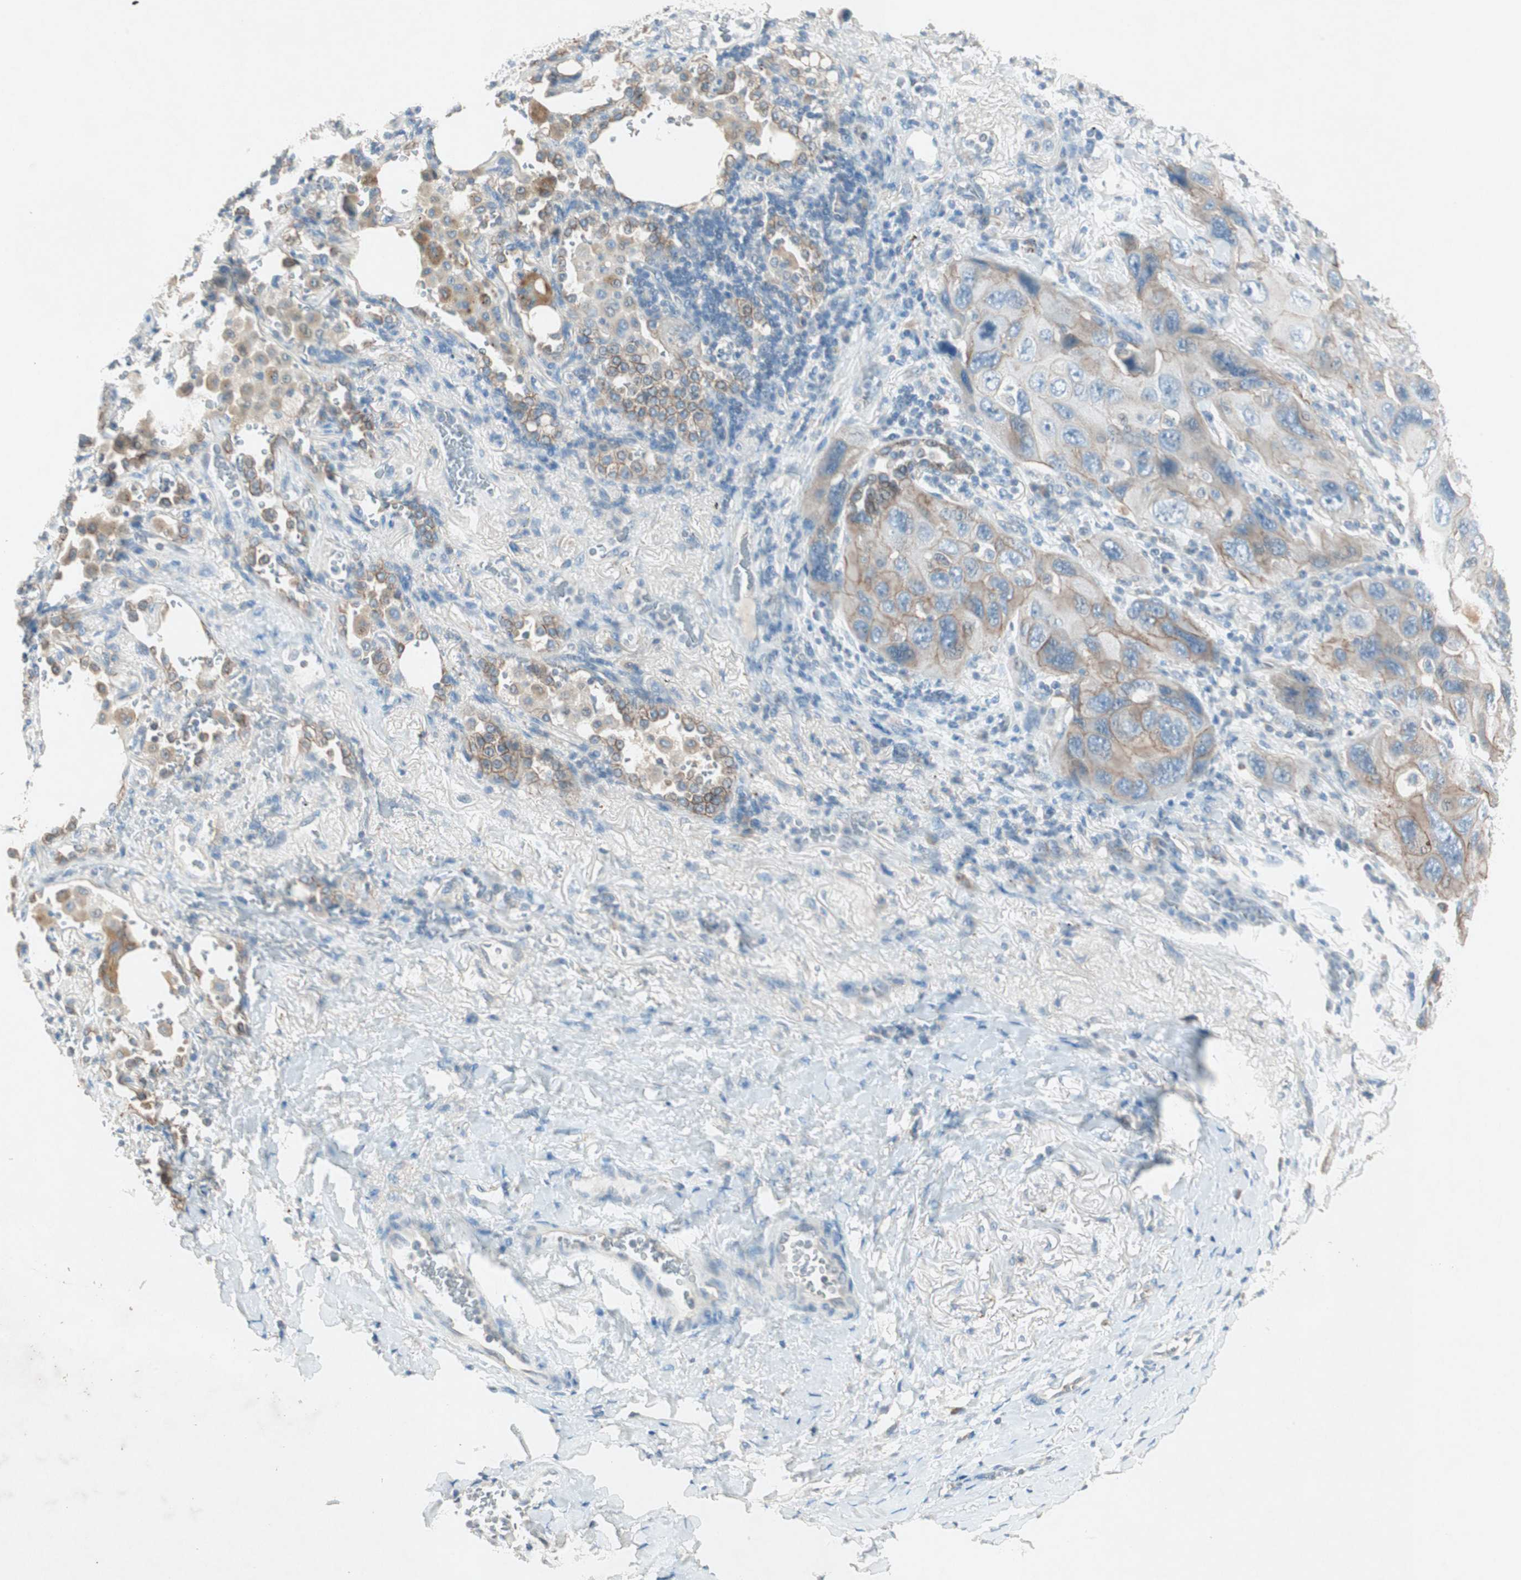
{"staining": {"intensity": "moderate", "quantity": "25%-75%", "location": "cytoplasmic/membranous"}, "tissue": "lung cancer", "cell_type": "Tumor cells", "image_type": "cancer", "snomed": [{"axis": "morphology", "description": "Squamous cell carcinoma, NOS"}, {"axis": "topography", "description": "Lung"}], "caption": "A medium amount of moderate cytoplasmic/membranous positivity is seen in about 25%-75% of tumor cells in lung cancer tissue.", "gene": "NKAIN1", "patient": {"sex": "female", "age": 73}}